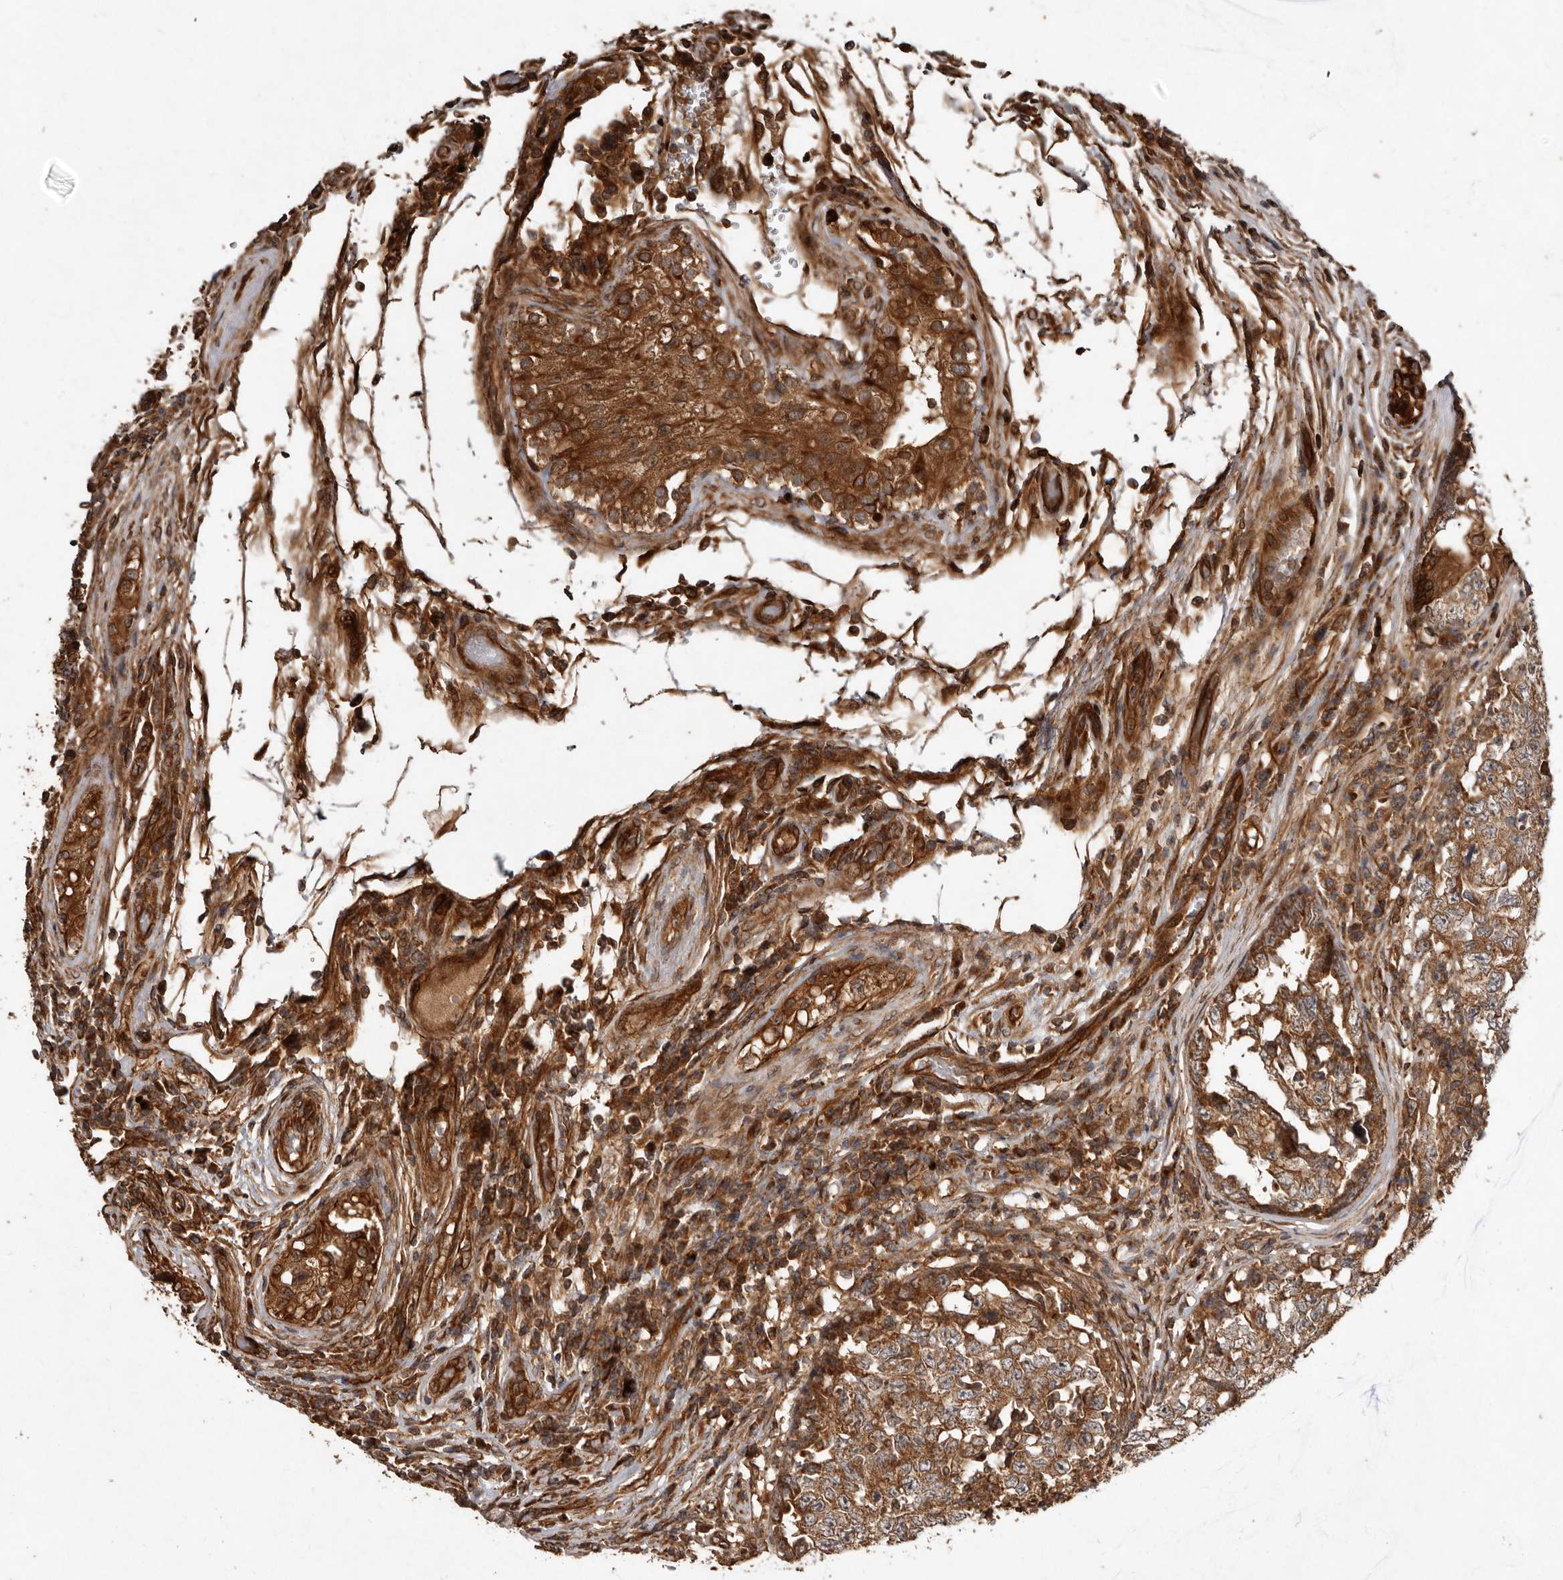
{"staining": {"intensity": "moderate", "quantity": ">75%", "location": "cytoplasmic/membranous"}, "tissue": "testis cancer", "cell_type": "Tumor cells", "image_type": "cancer", "snomed": [{"axis": "morphology", "description": "Carcinoma, Embryonal, NOS"}, {"axis": "topography", "description": "Testis"}], "caption": "This is a photomicrograph of IHC staining of testis cancer, which shows moderate staining in the cytoplasmic/membranous of tumor cells.", "gene": "STK36", "patient": {"sex": "male", "age": 26}}